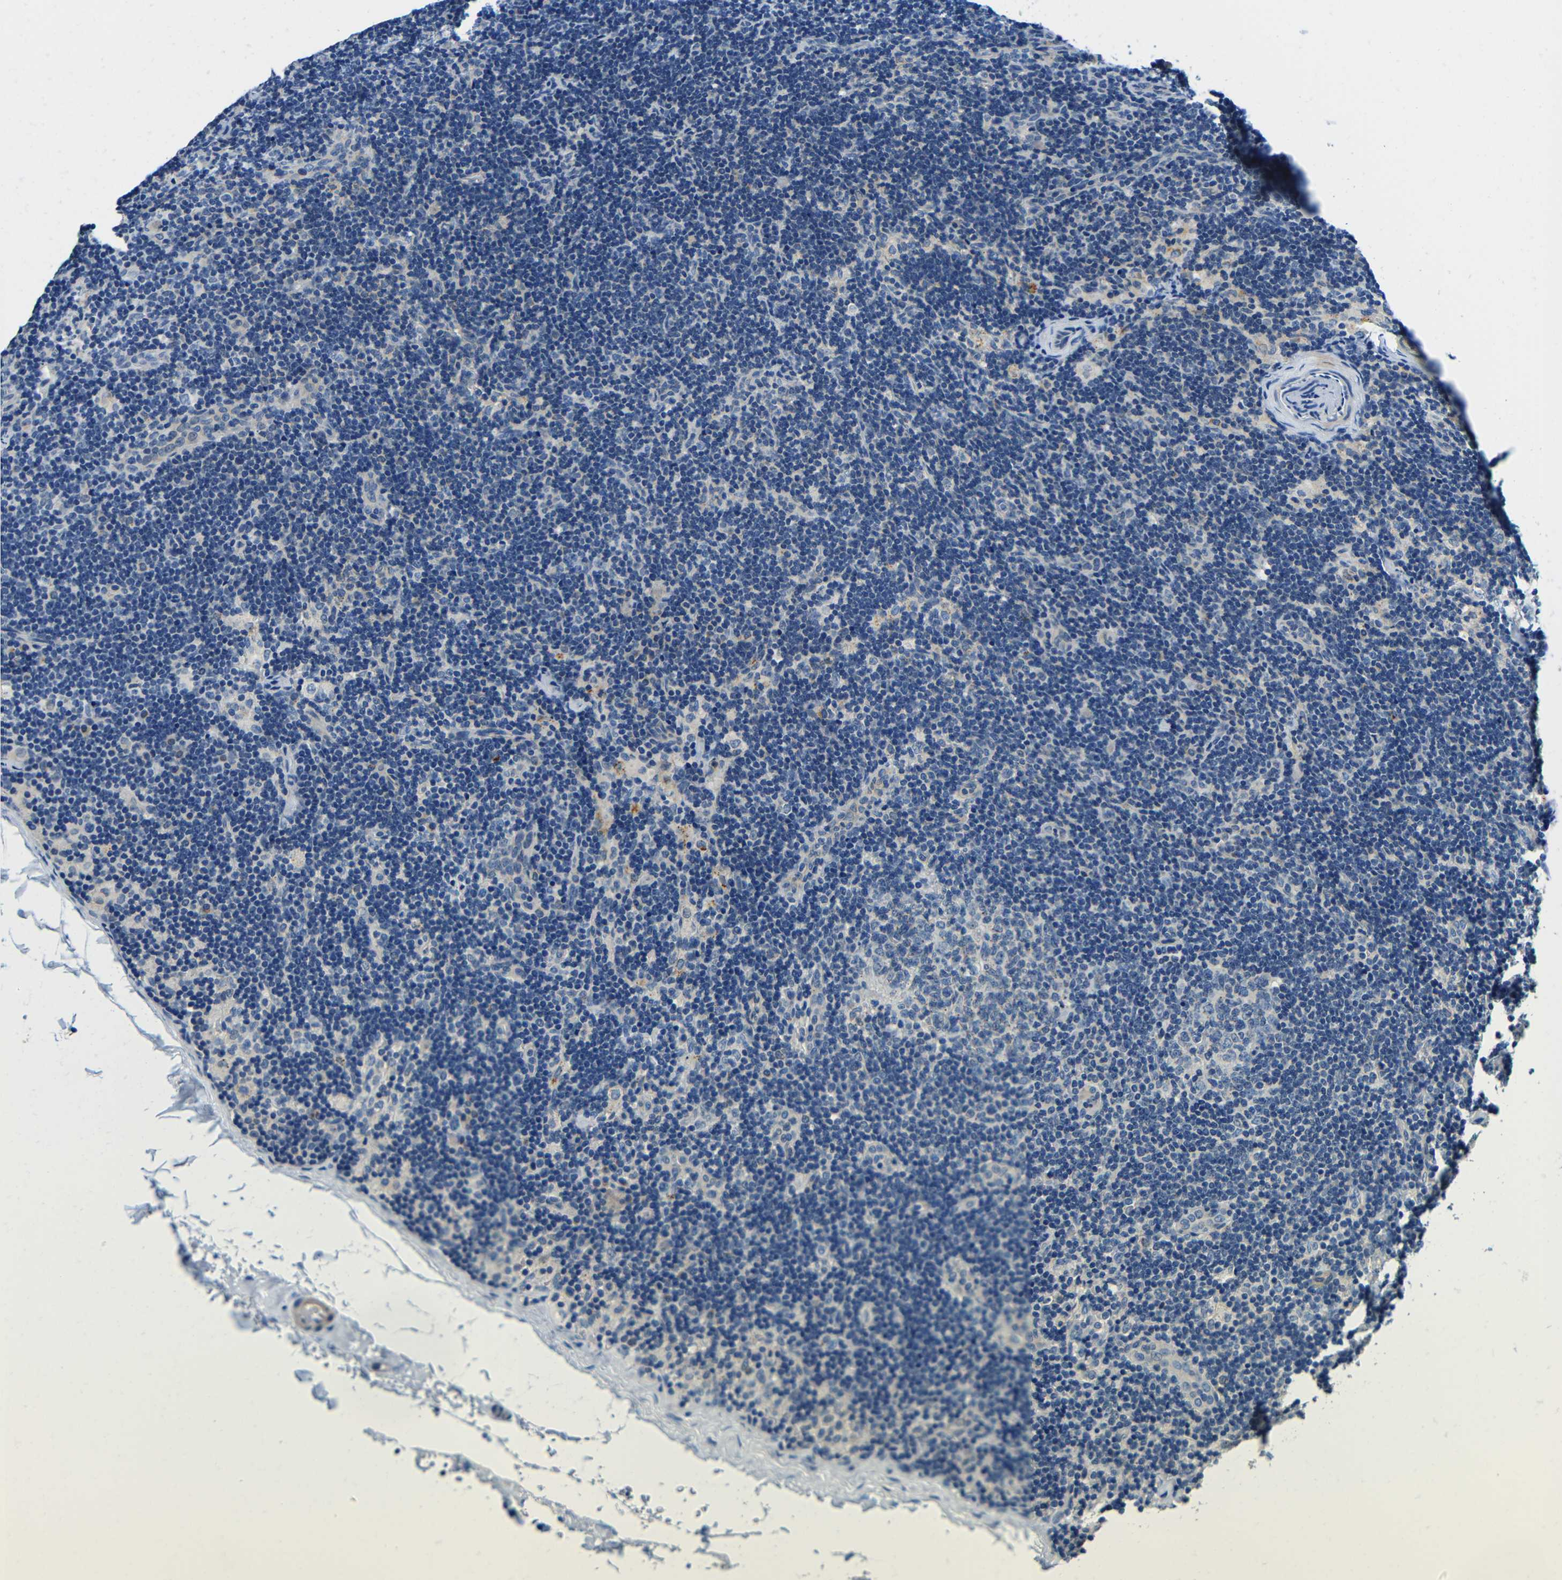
{"staining": {"intensity": "negative", "quantity": "none", "location": "none"}, "tissue": "lymph node", "cell_type": "Germinal center cells", "image_type": "normal", "snomed": [{"axis": "morphology", "description": "Normal tissue, NOS"}, {"axis": "topography", "description": "Lymph node"}], "caption": "Immunohistochemical staining of benign lymph node demonstrates no significant positivity in germinal center cells.", "gene": "FMO5", "patient": {"sex": "female", "age": 14}}